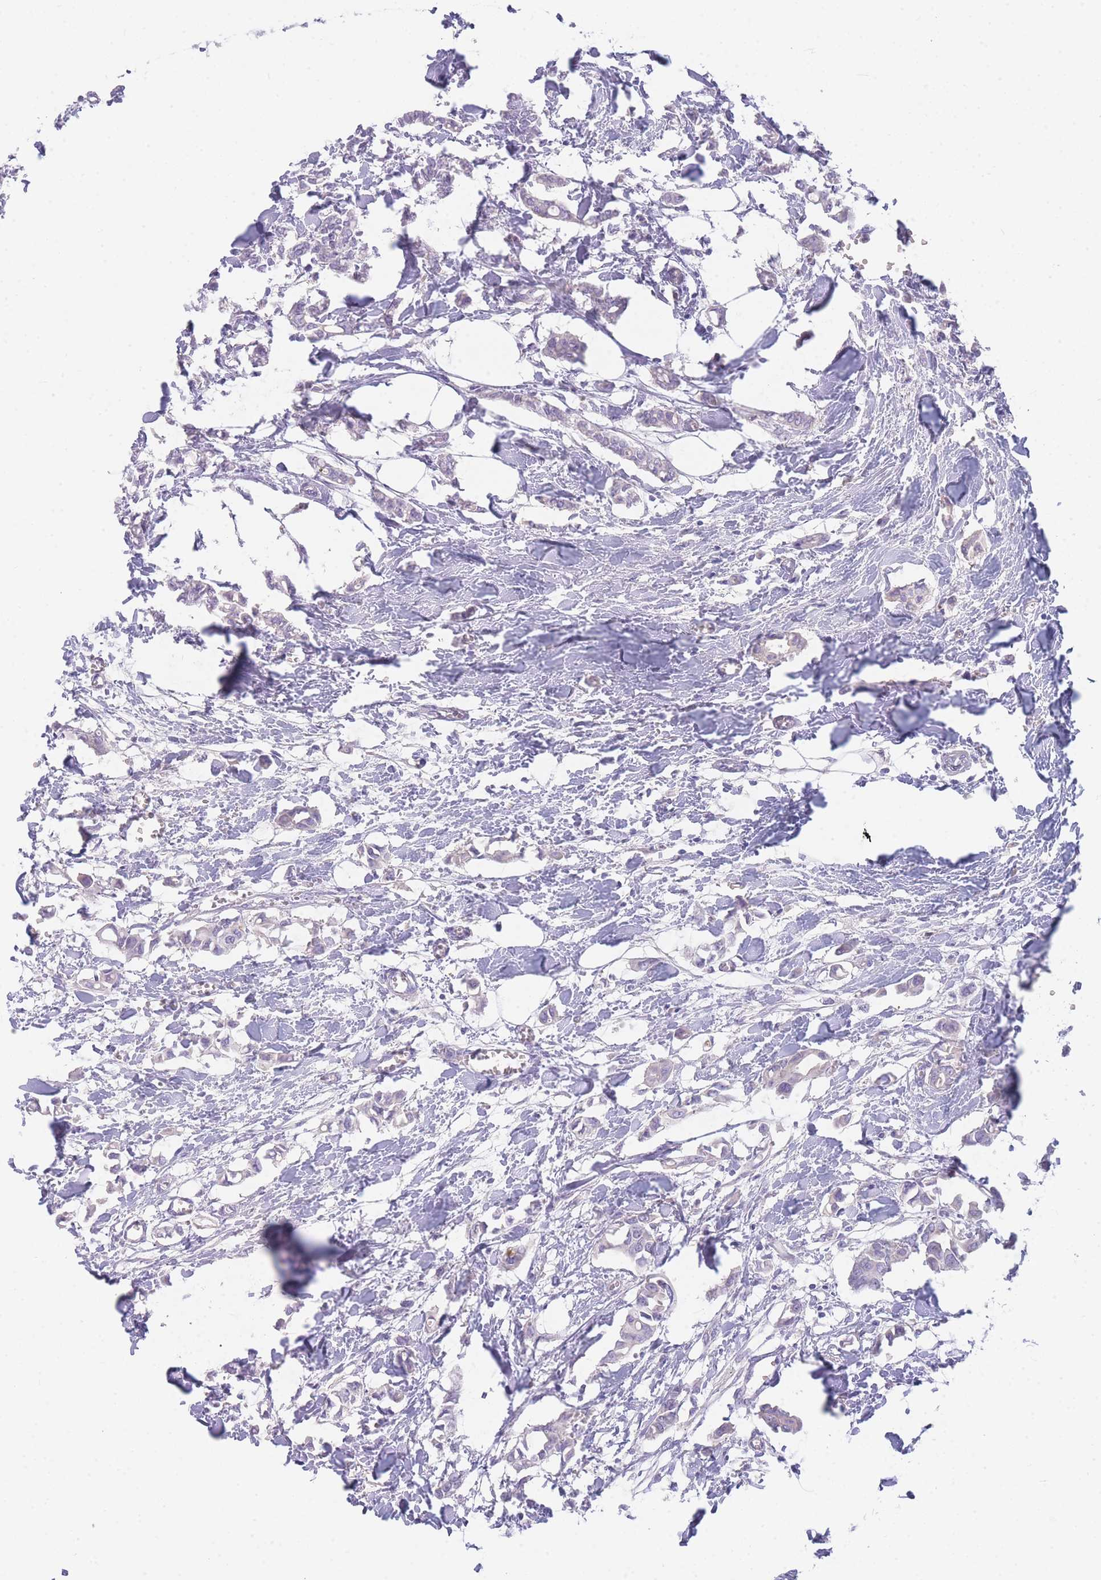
{"staining": {"intensity": "negative", "quantity": "none", "location": "none"}, "tissue": "breast cancer", "cell_type": "Tumor cells", "image_type": "cancer", "snomed": [{"axis": "morphology", "description": "Duct carcinoma"}, {"axis": "topography", "description": "Breast"}], "caption": "There is no significant positivity in tumor cells of breast intraductal carcinoma.", "gene": "NKX1-2", "patient": {"sex": "female", "age": 41}}